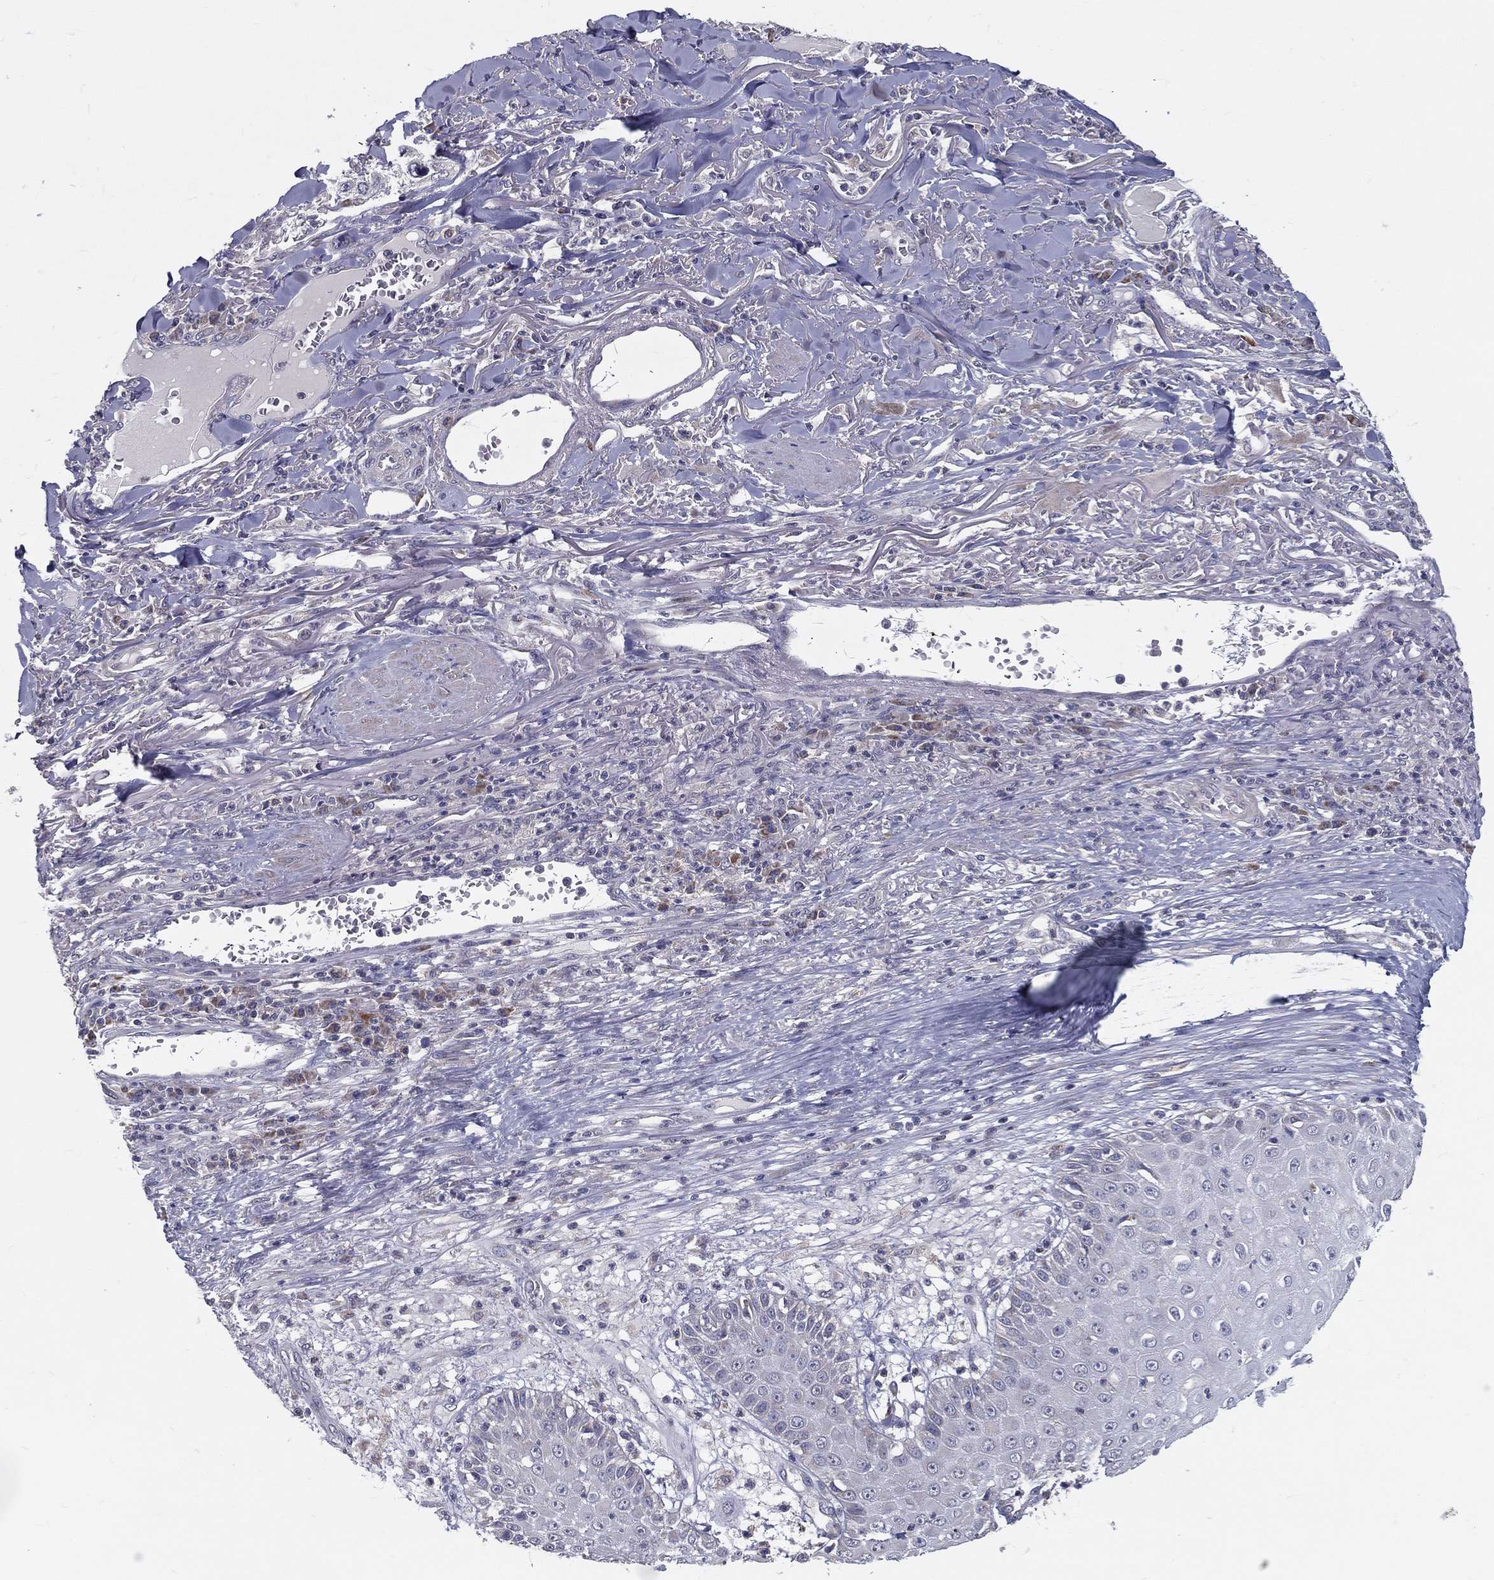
{"staining": {"intensity": "negative", "quantity": "none", "location": "none"}, "tissue": "skin cancer", "cell_type": "Tumor cells", "image_type": "cancer", "snomed": [{"axis": "morphology", "description": "Squamous cell carcinoma, NOS"}, {"axis": "topography", "description": "Skin"}], "caption": "This is a micrograph of IHC staining of skin squamous cell carcinoma, which shows no positivity in tumor cells. (Immunohistochemistry (ihc), brightfield microscopy, high magnification).", "gene": "PCSK1", "patient": {"sex": "male", "age": 82}}